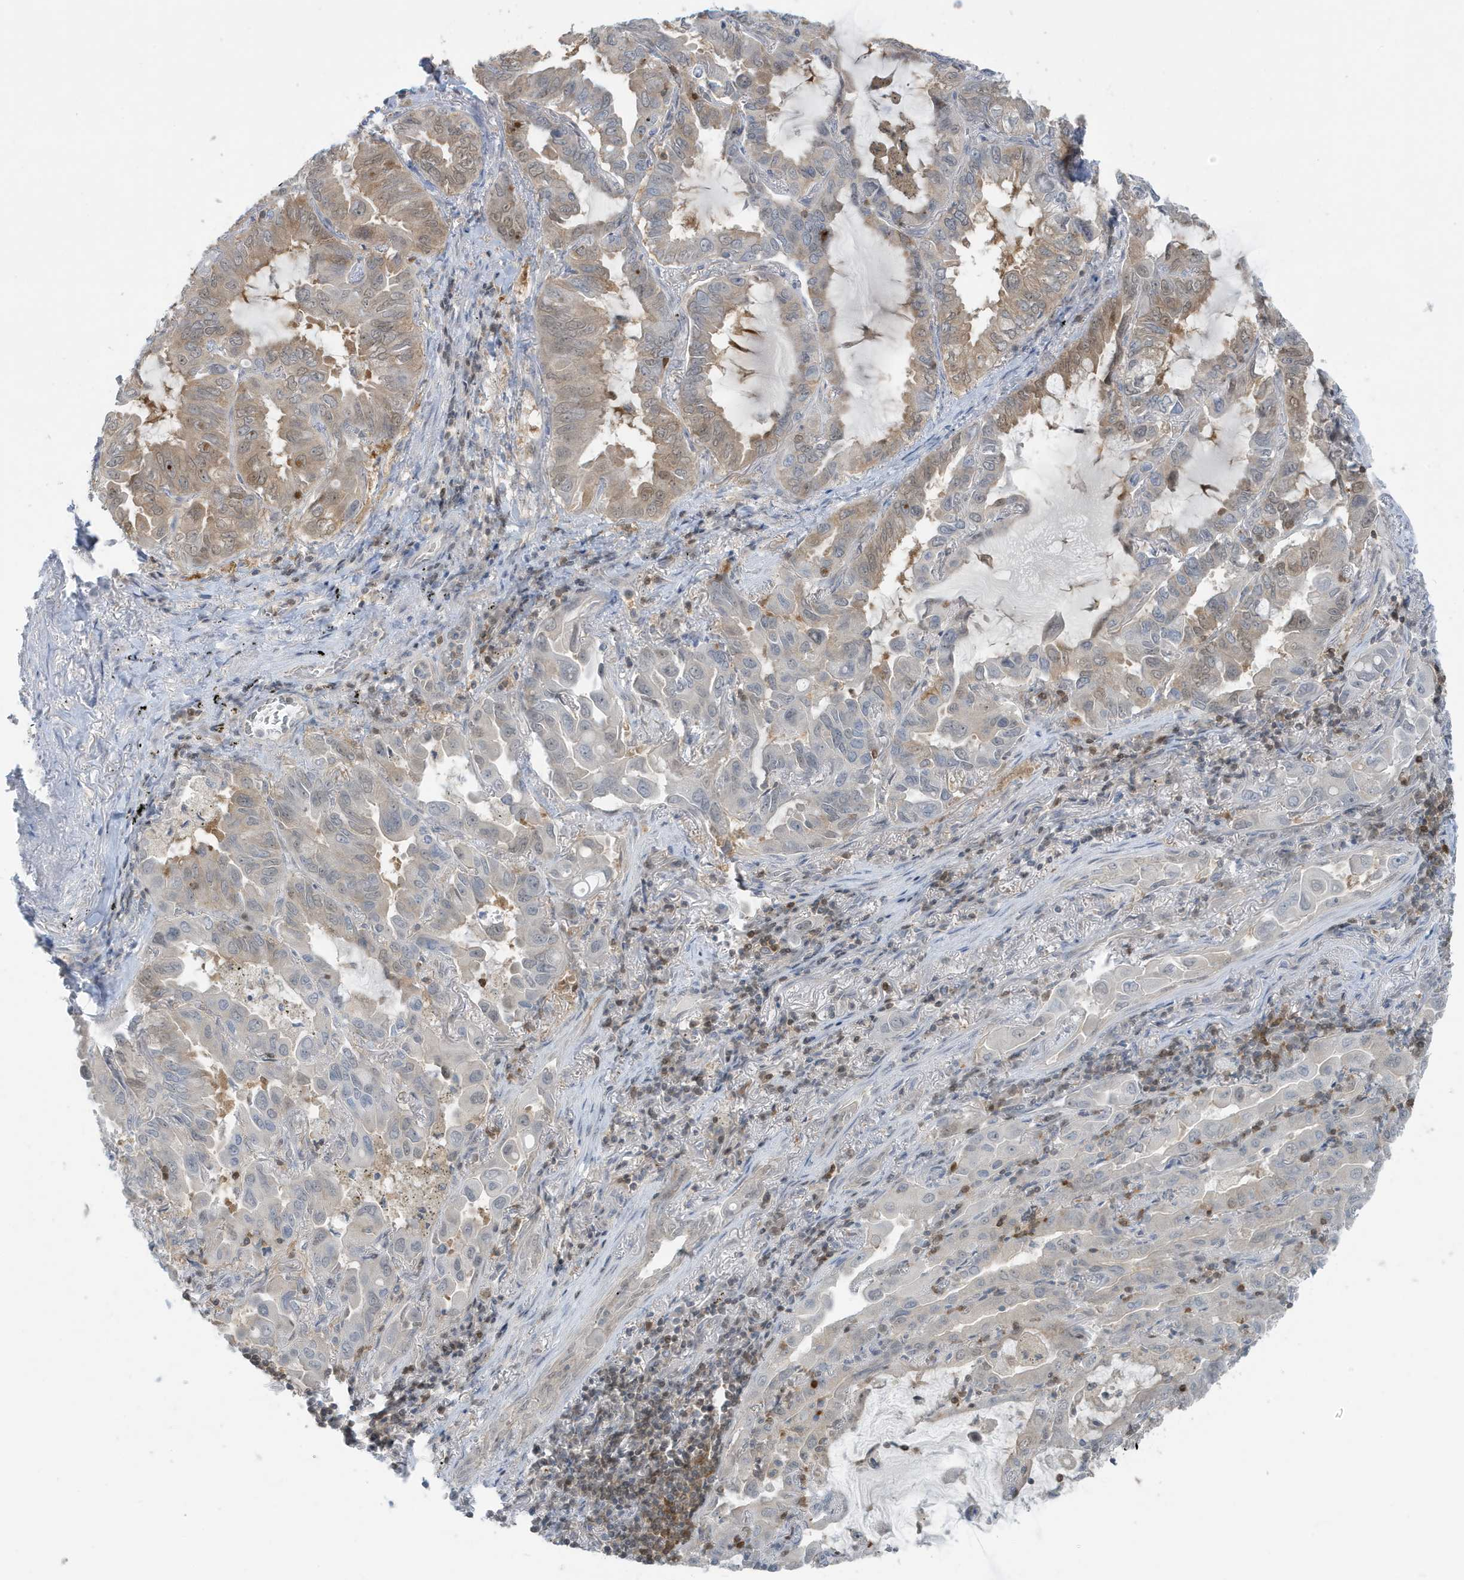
{"staining": {"intensity": "weak", "quantity": "<25%", "location": "cytoplasmic/membranous"}, "tissue": "lung cancer", "cell_type": "Tumor cells", "image_type": "cancer", "snomed": [{"axis": "morphology", "description": "Adenocarcinoma, NOS"}, {"axis": "topography", "description": "Lung"}], "caption": "Immunohistochemistry of lung cancer exhibits no expression in tumor cells.", "gene": "OGA", "patient": {"sex": "male", "age": 64}}